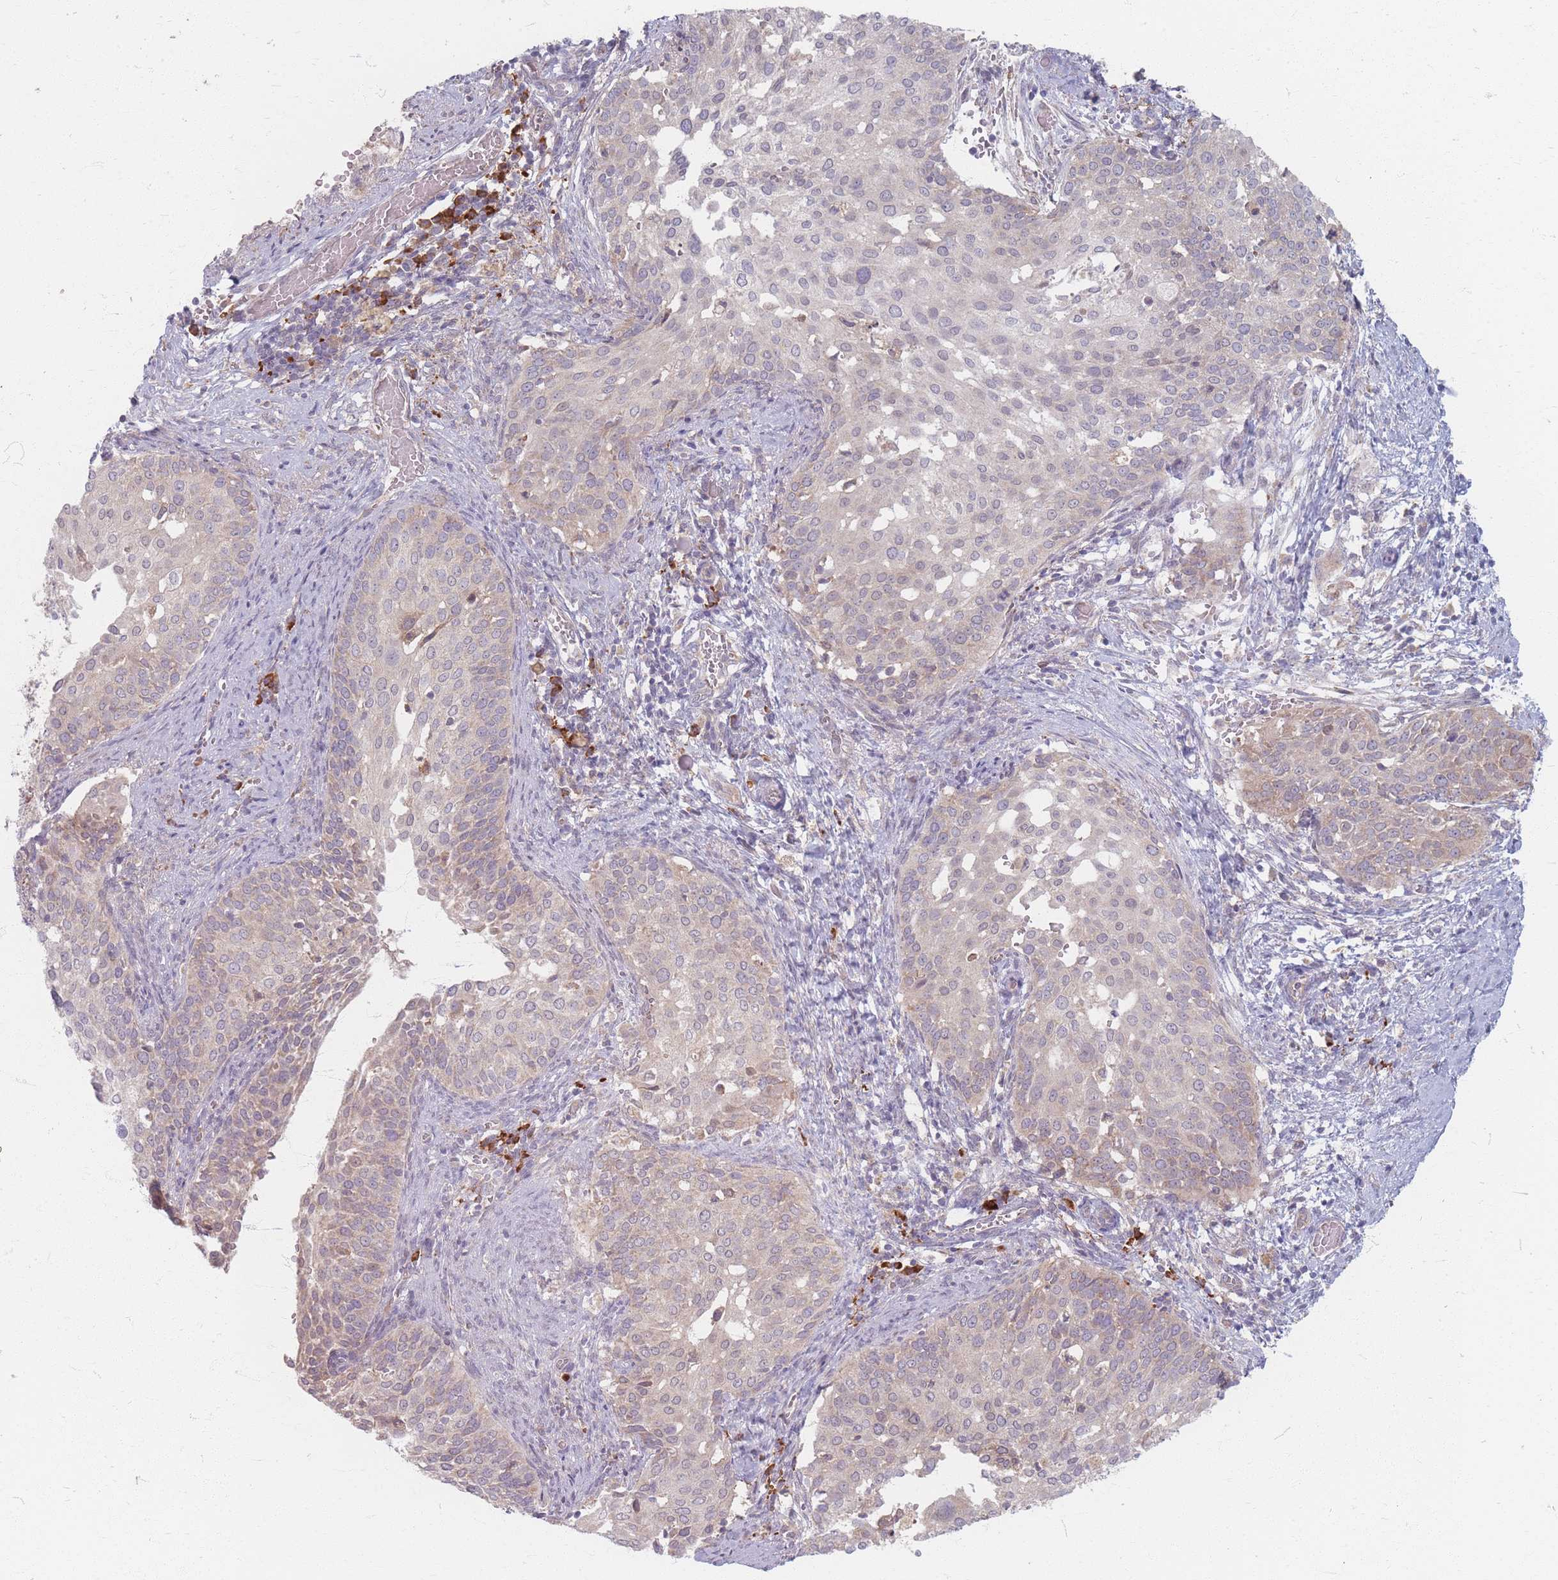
{"staining": {"intensity": "negative", "quantity": "none", "location": "none"}, "tissue": "cervical cancer", "cell_type": "Tumor cells", "image_type": "cancer", "snomed": [{"axis": "morphology", "description": "Squamous cell carcinoma, NOS"}, {"axis": "topography", "description": "Cervix"}], "caption": "The micrograph exhibits no staining of tumor cells in cervical squamous cell carcinoma.", "gene": "SMIM14", "patient": {"sex": "female", "age": 44}}